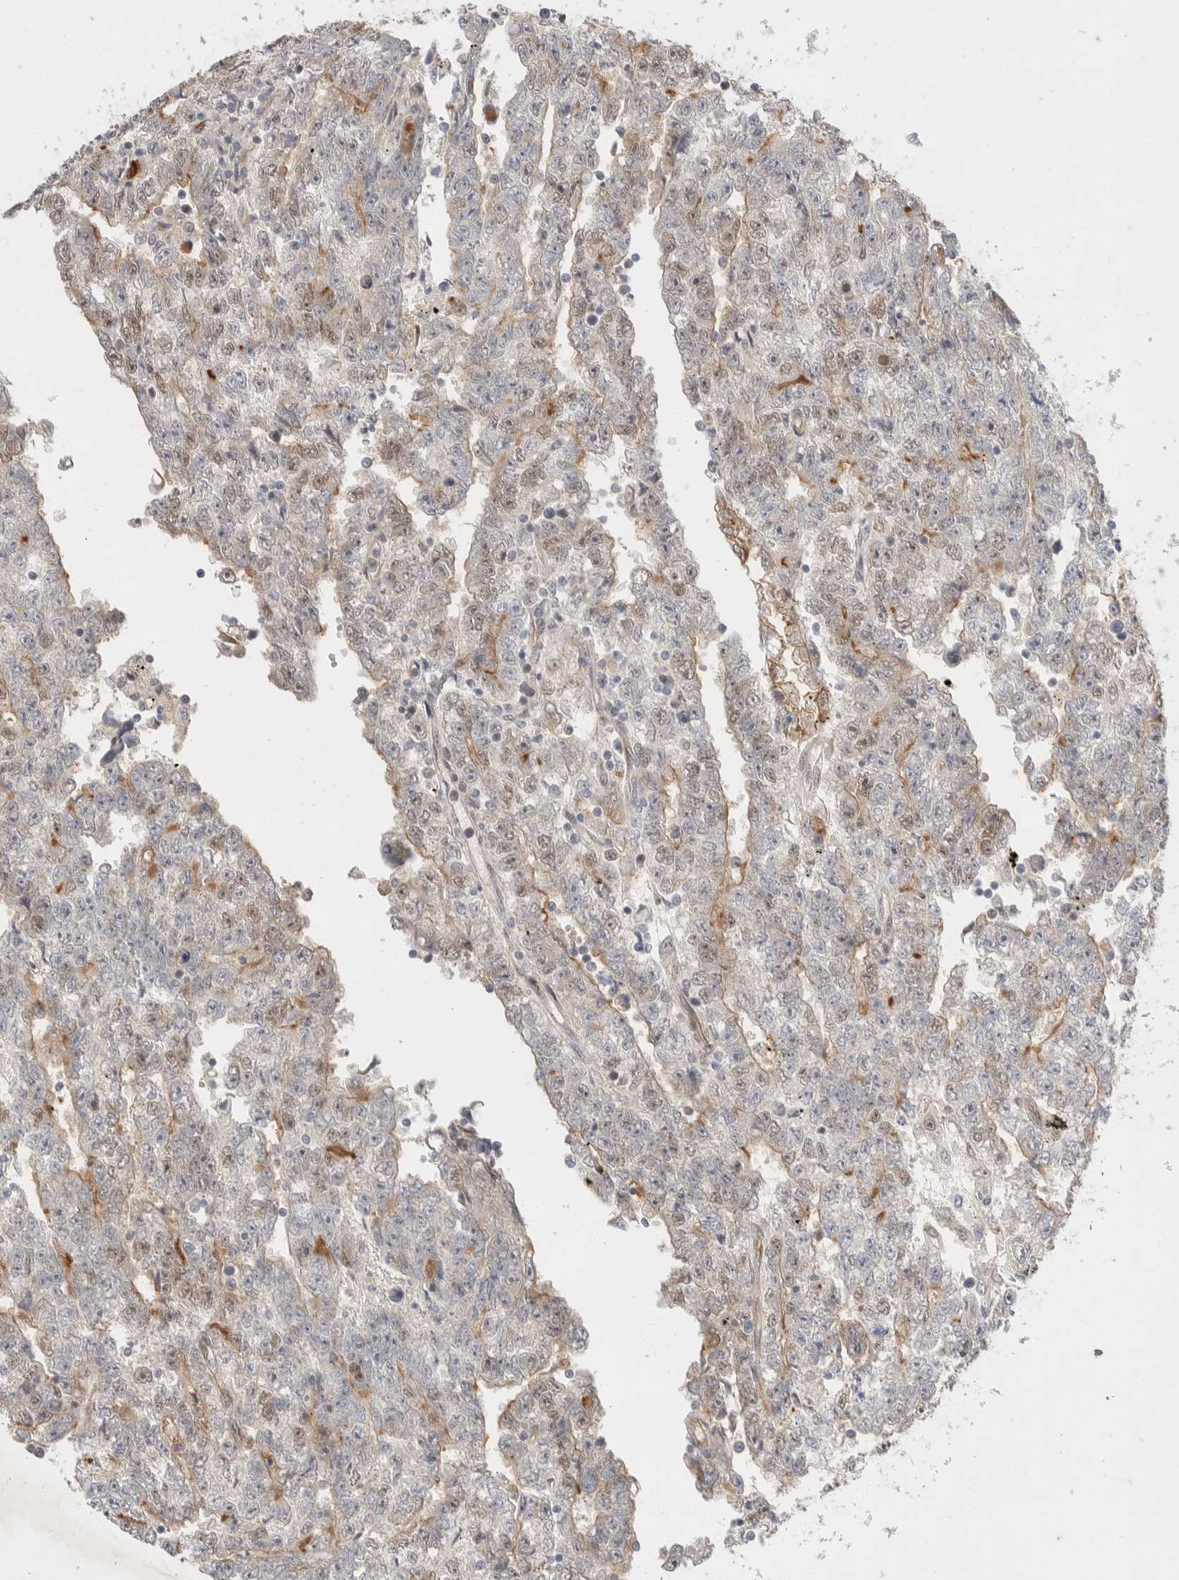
{"staining": {"intensity": "weak", "quantity": "<25%", "location": "nuclear"}, "tissue": "testis cancer", "cell_type": "Tumor cells", "image_type": "cancer", "snomed": [{"axis": "morphology", "description": "Carcinoma, Embryonal, NOS"}, {"axis": "topography", "description": "Testis"}], "caption": "This image is of testis cancer stained with immunohistochemistry (IHC) to label a protein in brown with the nuclei are counter-stained blue. There is no positivity in tumor cells.", "gene": "ZNF704", "patient": {"sex": "male", "age": 25}}